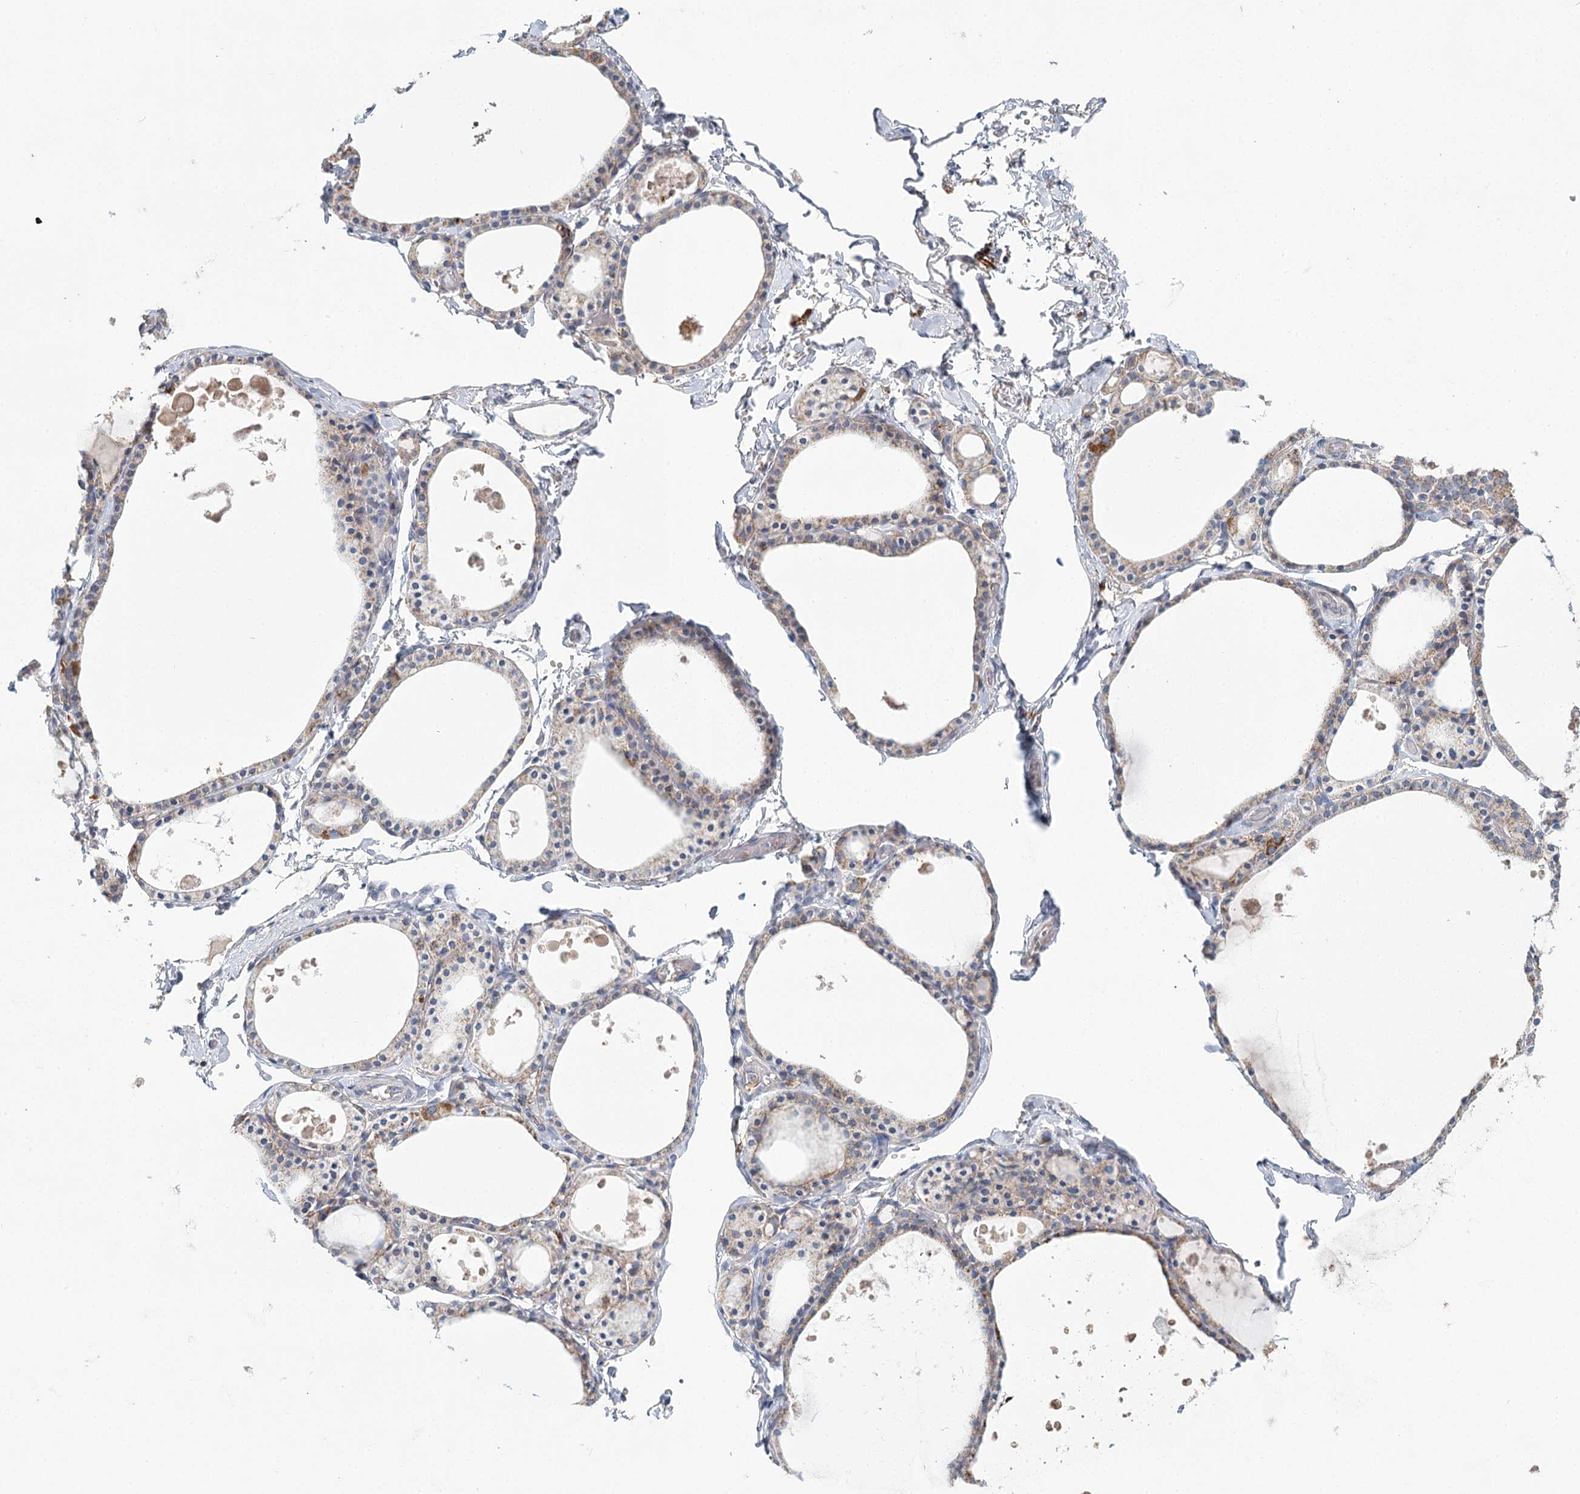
{"staining": {"intensity": "weak", "quantity": "25%-75%", "location": "cytoplasmic/membranous"}, "tissue": "thyroid gland", "cell_type": "Glandular cells", "image_type": "normal", "snomed": [{"axis": "morphology", "description": "Normal tissue, NOS"}, {"axis": "topography", "description": "Thyroid gland"}], "caption": "Immunohistochemistry (IHC) photomicrograph of unremarkable thyroid gland: human thyroid gland stained using IHC displays low levels of weak protein expression localized specifically in the cytoplasmic/membranous of glandular cells, appearing as a cytoplasmic/membranous brown color.", "gene": "ARHGAP44", "patient": {"sex": "male", "age": 56}}